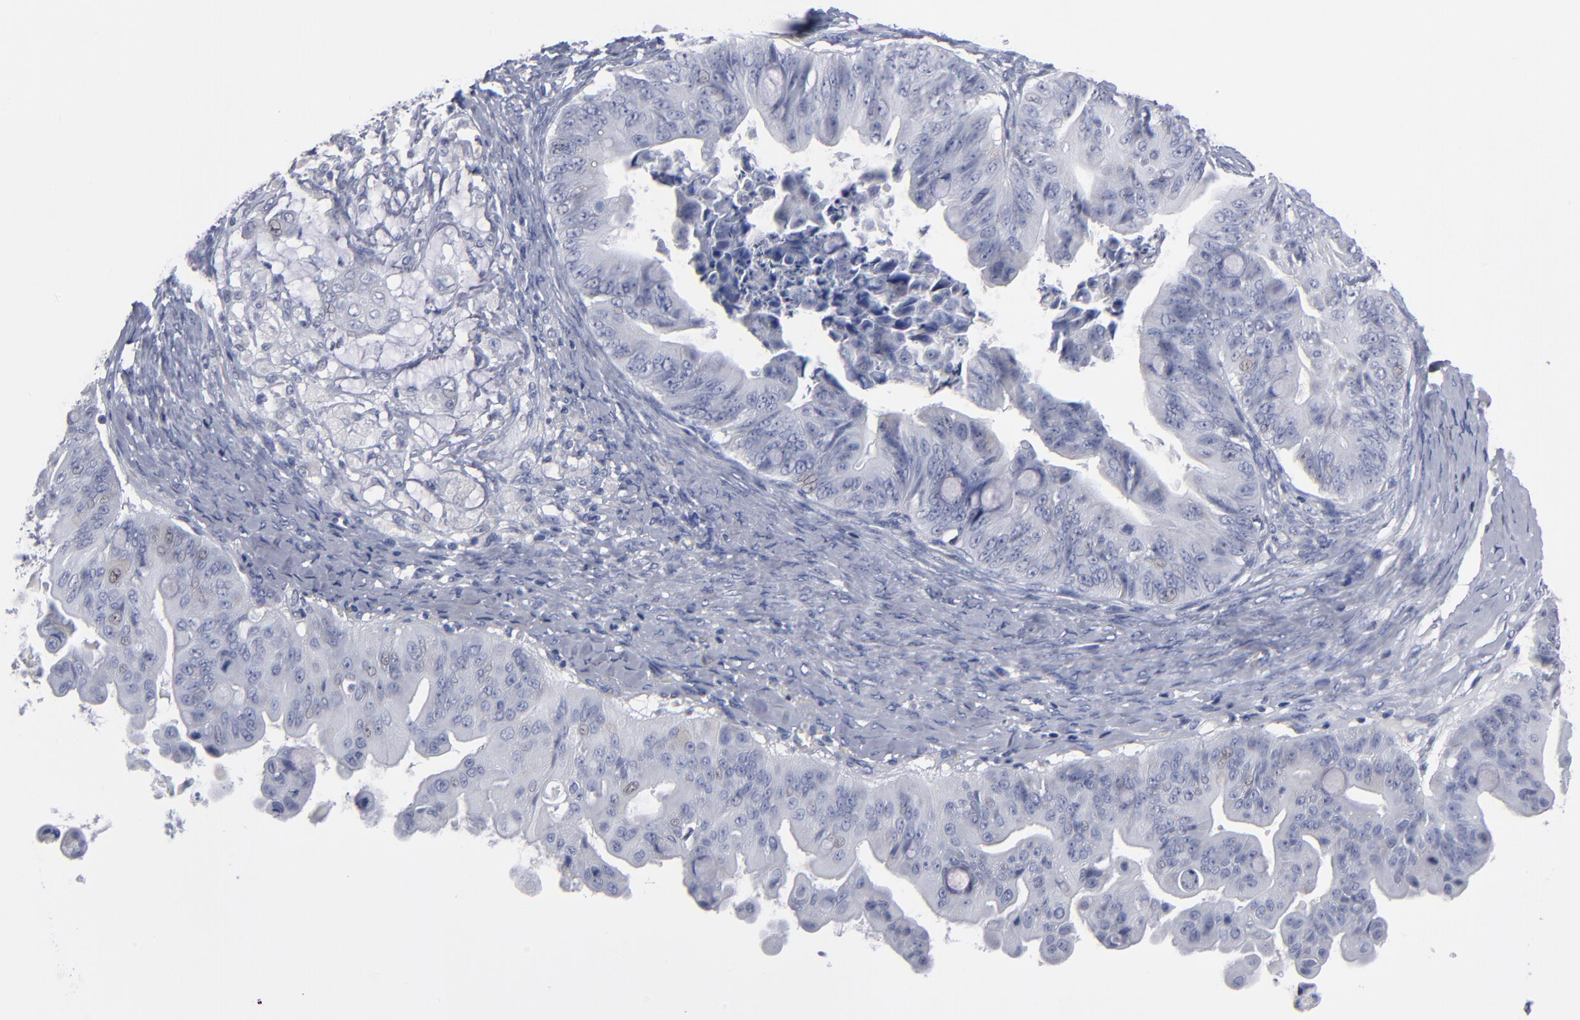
{"staining": {"intensity": "negative", "quantity": "none", "location": "none"}, "tissue": "ovarian cancer", "cell_type": "Tumor cells", "image_type": "cancer", "snomed": [{"axis": "morphology", "description": "Cystadenocarcinoma, mucinous, NOS"}, {"axis": "topography", "description": "Ovary"}], "caption": "The immunohistochemistry image has no significant expression in tumor cells of ovarian cancer tissue.", "gene": "RPH3A", "patient": {"sex": "female", "age": 37}}